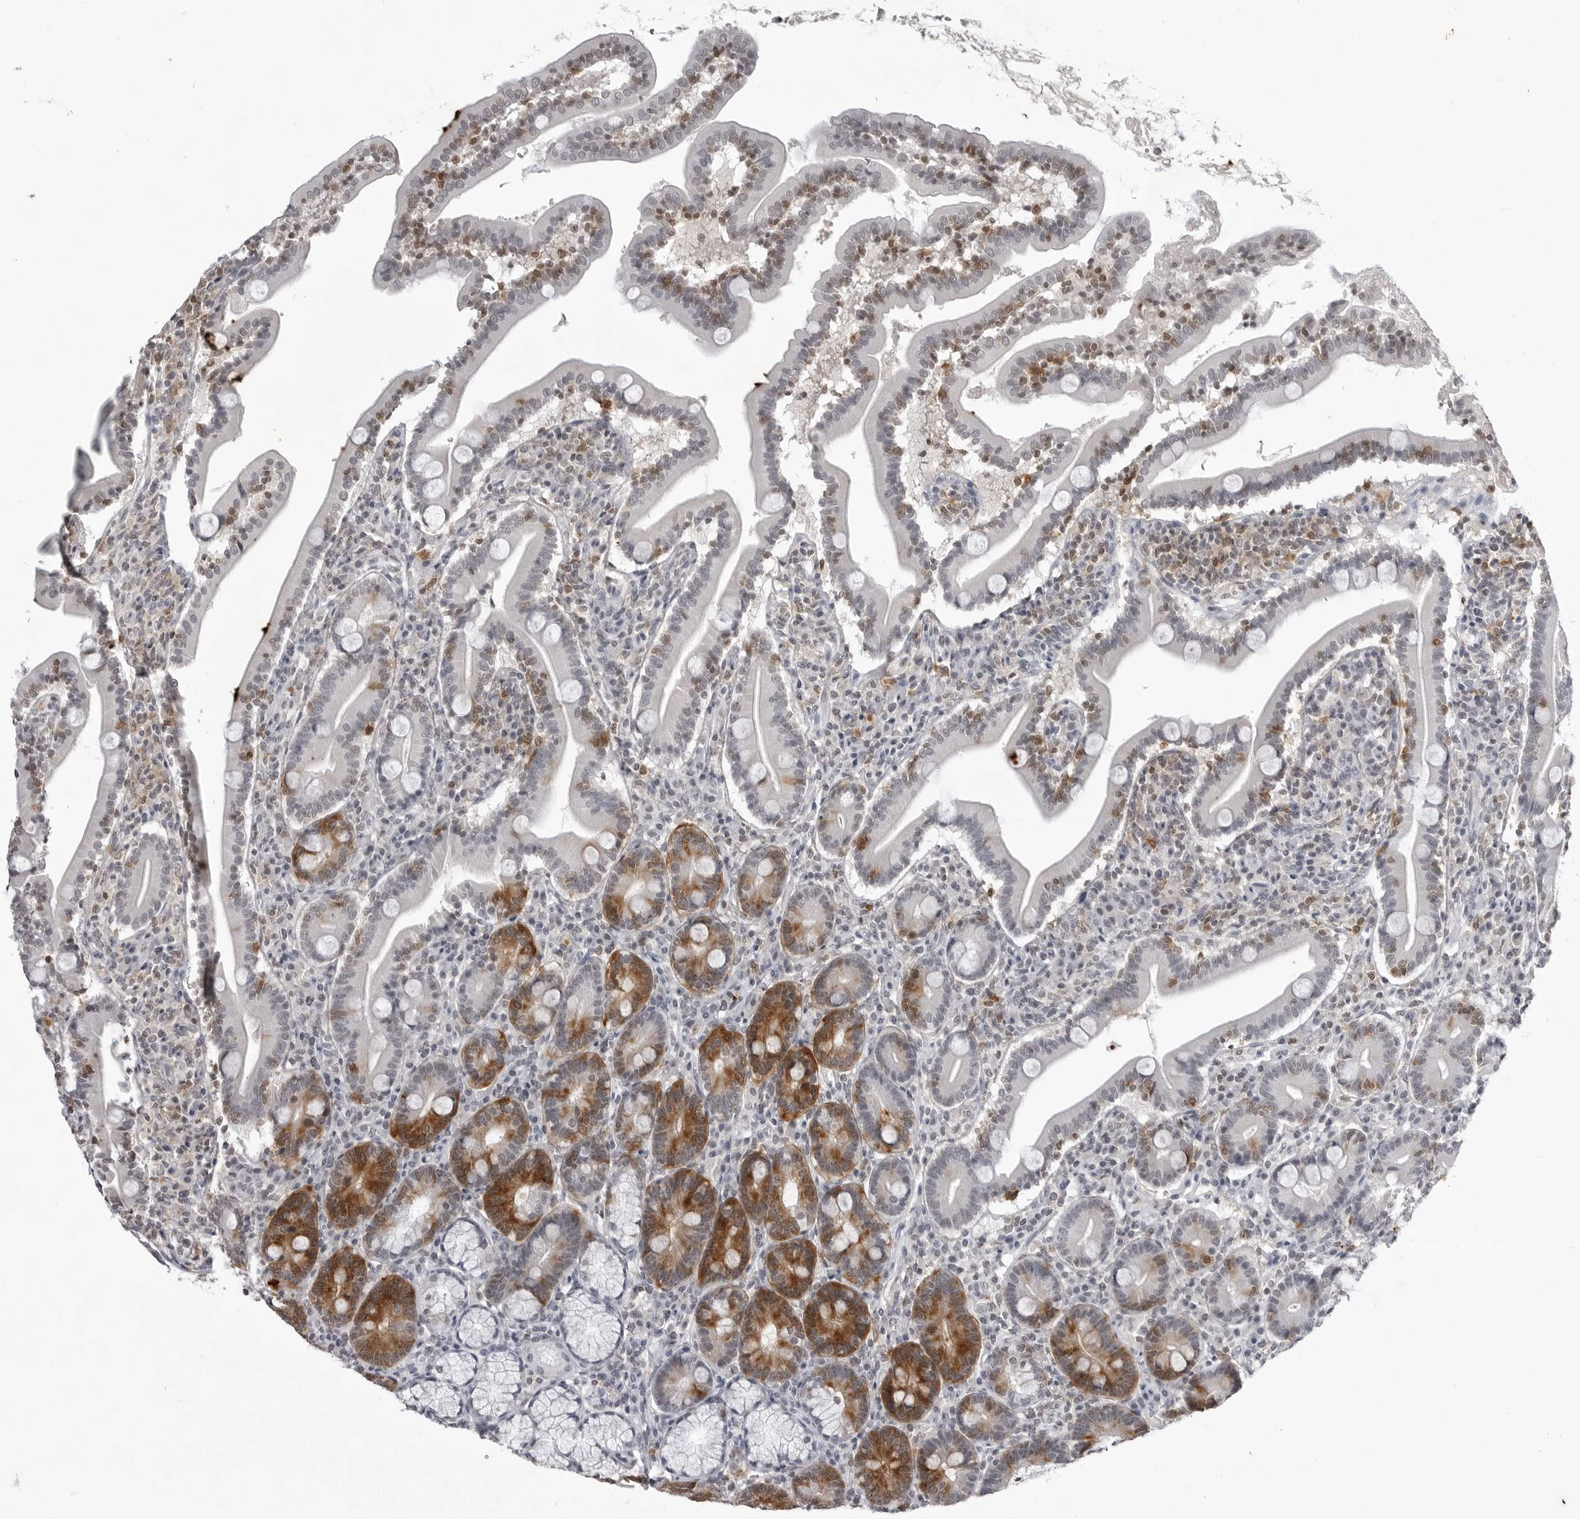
{"staining": {"intensity": "strong", "quantity": "25%-75%", "location": "cytoplasmic/membranous"}, "tissue": "duodenum", "cell_type": "Glandular cells", "image_type": "normal", "snomed": [{"axis": "morphology", "description": "Normal tissue, NOS"}, {"axis": "topography", "description": "Duodenum"}], "caption": "Glandular cells display high levels of strong cytoplasmic/membranous expression in about 25%-75% of cells in normal human duodenum.", "gene": "RRM1", "patient": {"sex": "male", "age": 35}}